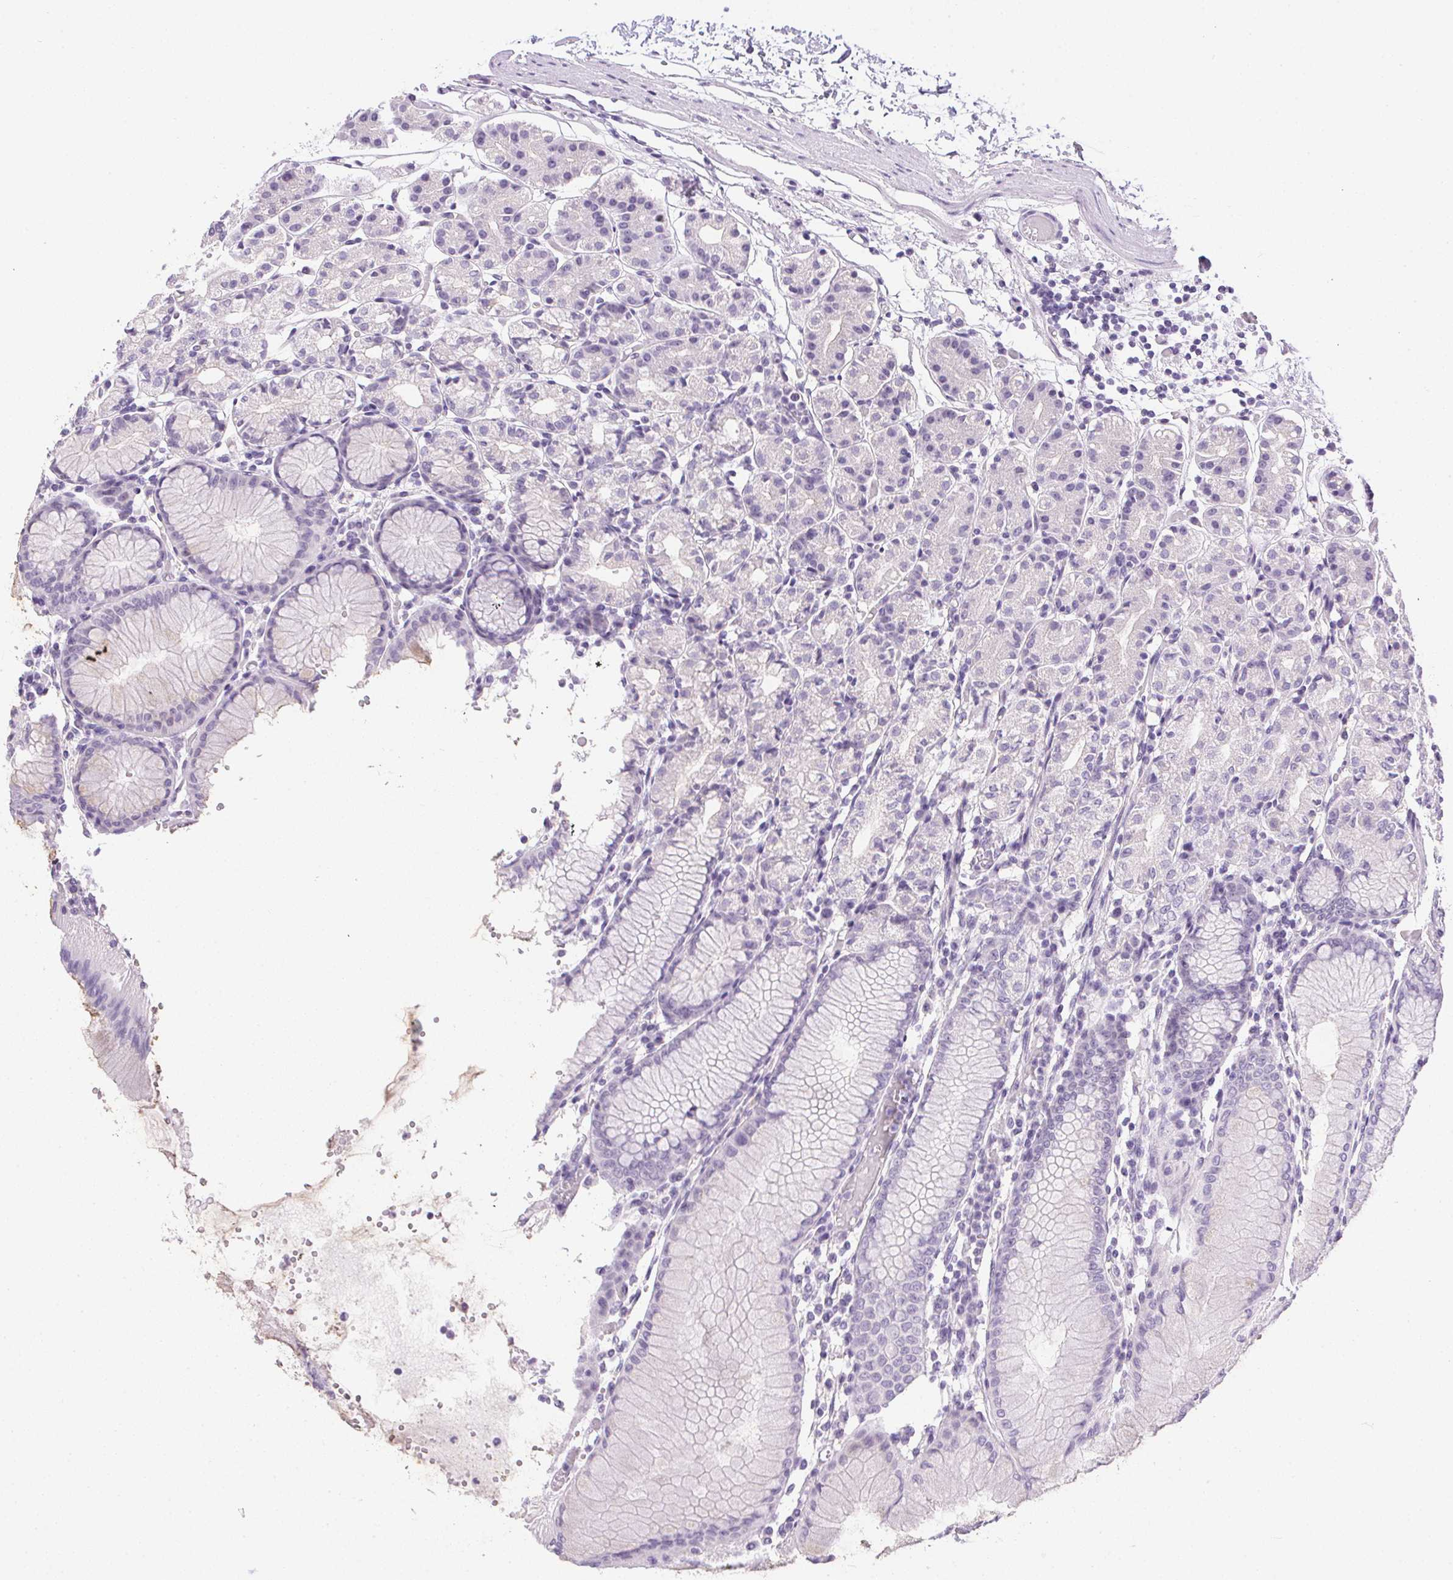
{"staining": {"intensity": "negative", "quantity": "none", "location": "none"}, "tissue": "stomach", "cell_type": "Glandular cells", "image_type": "normal", "snomed": [{"axis": "morphology", "description": "Normal tissue, NOS"}, {"axis": "topography", "description": "Stomach"}], "caption": "Immunohistochemical staining of benign stomach reveals no significant expression in glandular cells.", "gene": "PRL", "patient": {"sex": "female", "age": 57}}